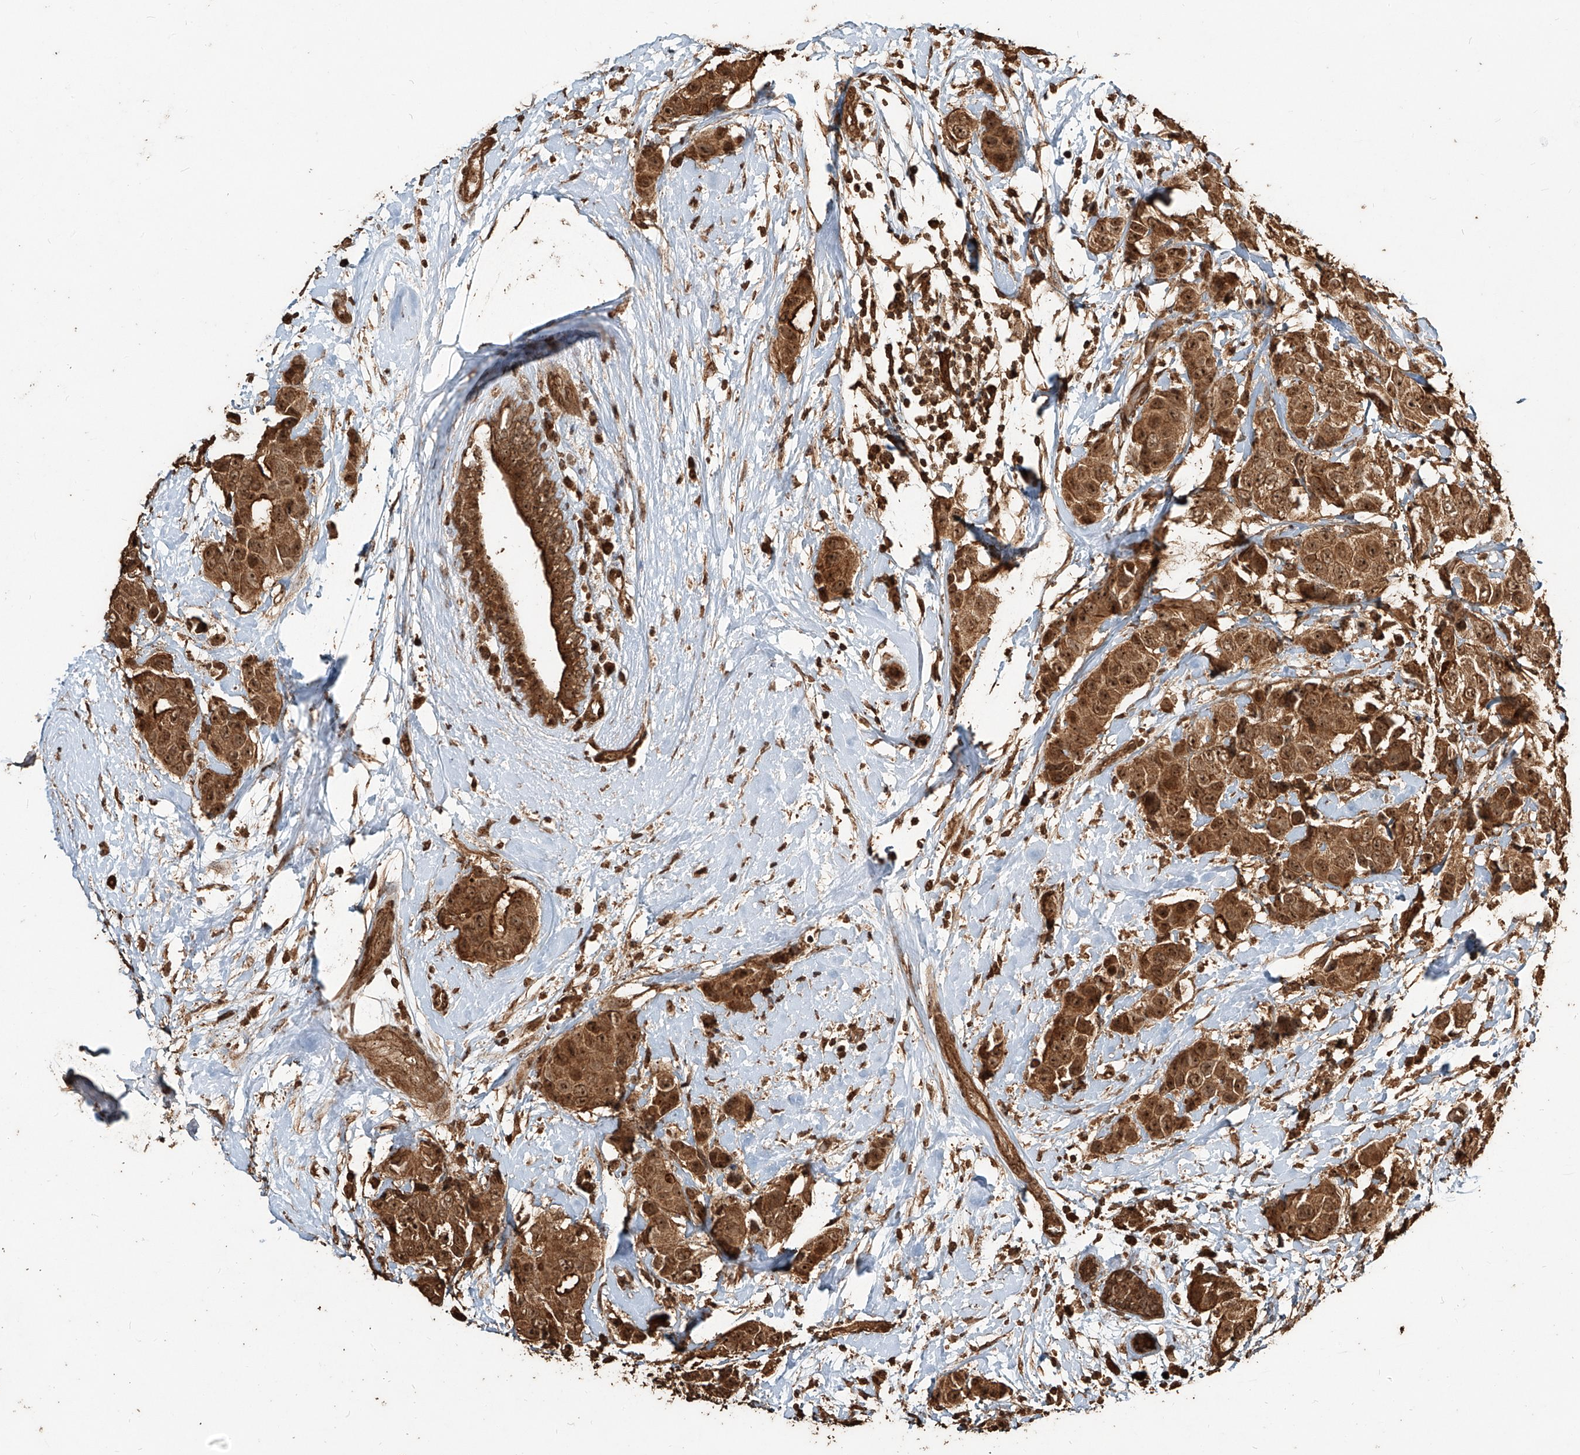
{"staining": {"intensity": "moderate", "quantity": ">75%", "location": "cytoplasmic/membranous,nuclear"}, "tissue": "breast cancer", "cell_type": "Tumor cells", "image_type": "cancer", "snomed": [{"axis": "morphology", "description": "Normal tissue, NOS"}, {"axis": "morphology", "description": "Duct carcinoma"}, {"axis": "topography", "description": "Breast"}], "caption": "Immunohistochemistry of human breast cancer (invasive ductal carcinoma) exhibits medium levels of moderate cytoplasmic/membranous and nuclear expression in about >75% of tumor cells.", "gene": "ZNF660", "patient": {"sex": "female", "age": 39}}